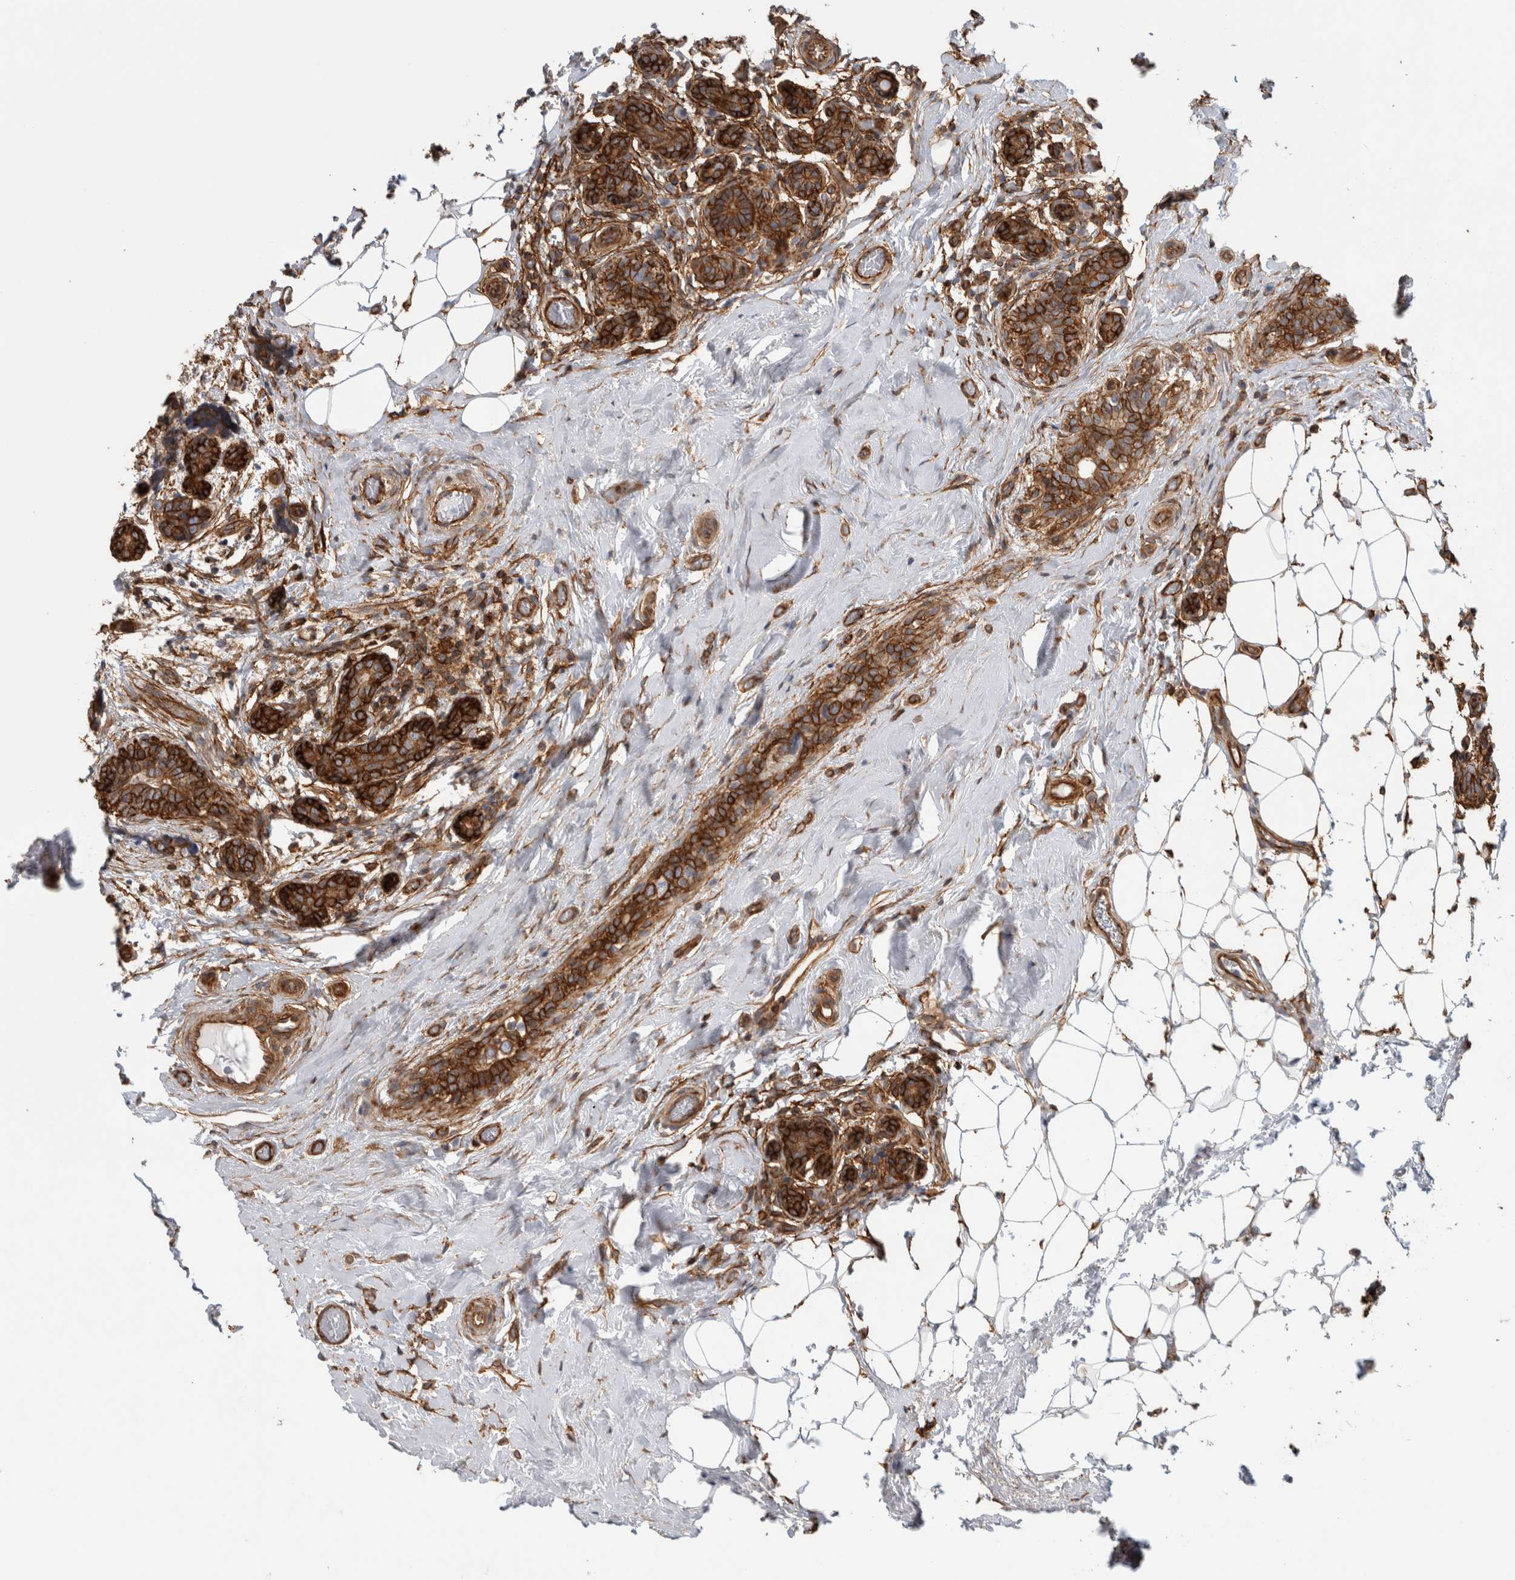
{"staining": {"intensity": "strong", "quantity": ">75%", "location": "cytoplasmic/membranous"}, "tissue": "breast cancer", "cell_type": "Tumor cells", "image_type": "cancer", "snomed": [{"axis": "morphology", "description": "Normal tissue, NOS"}, {"axis": "morphology", "description": "Duct carcinoma"}, {"axis": "topography", "description": "Breast"}], "caption": "Protein staining reveals strong cytoplasmic/membranous expression in approximately >75% of tumor cells in breast infiltrating ductal carcinoma.", "gene": "AHNAK", "patient": {"sex": "female", "age": 43}}